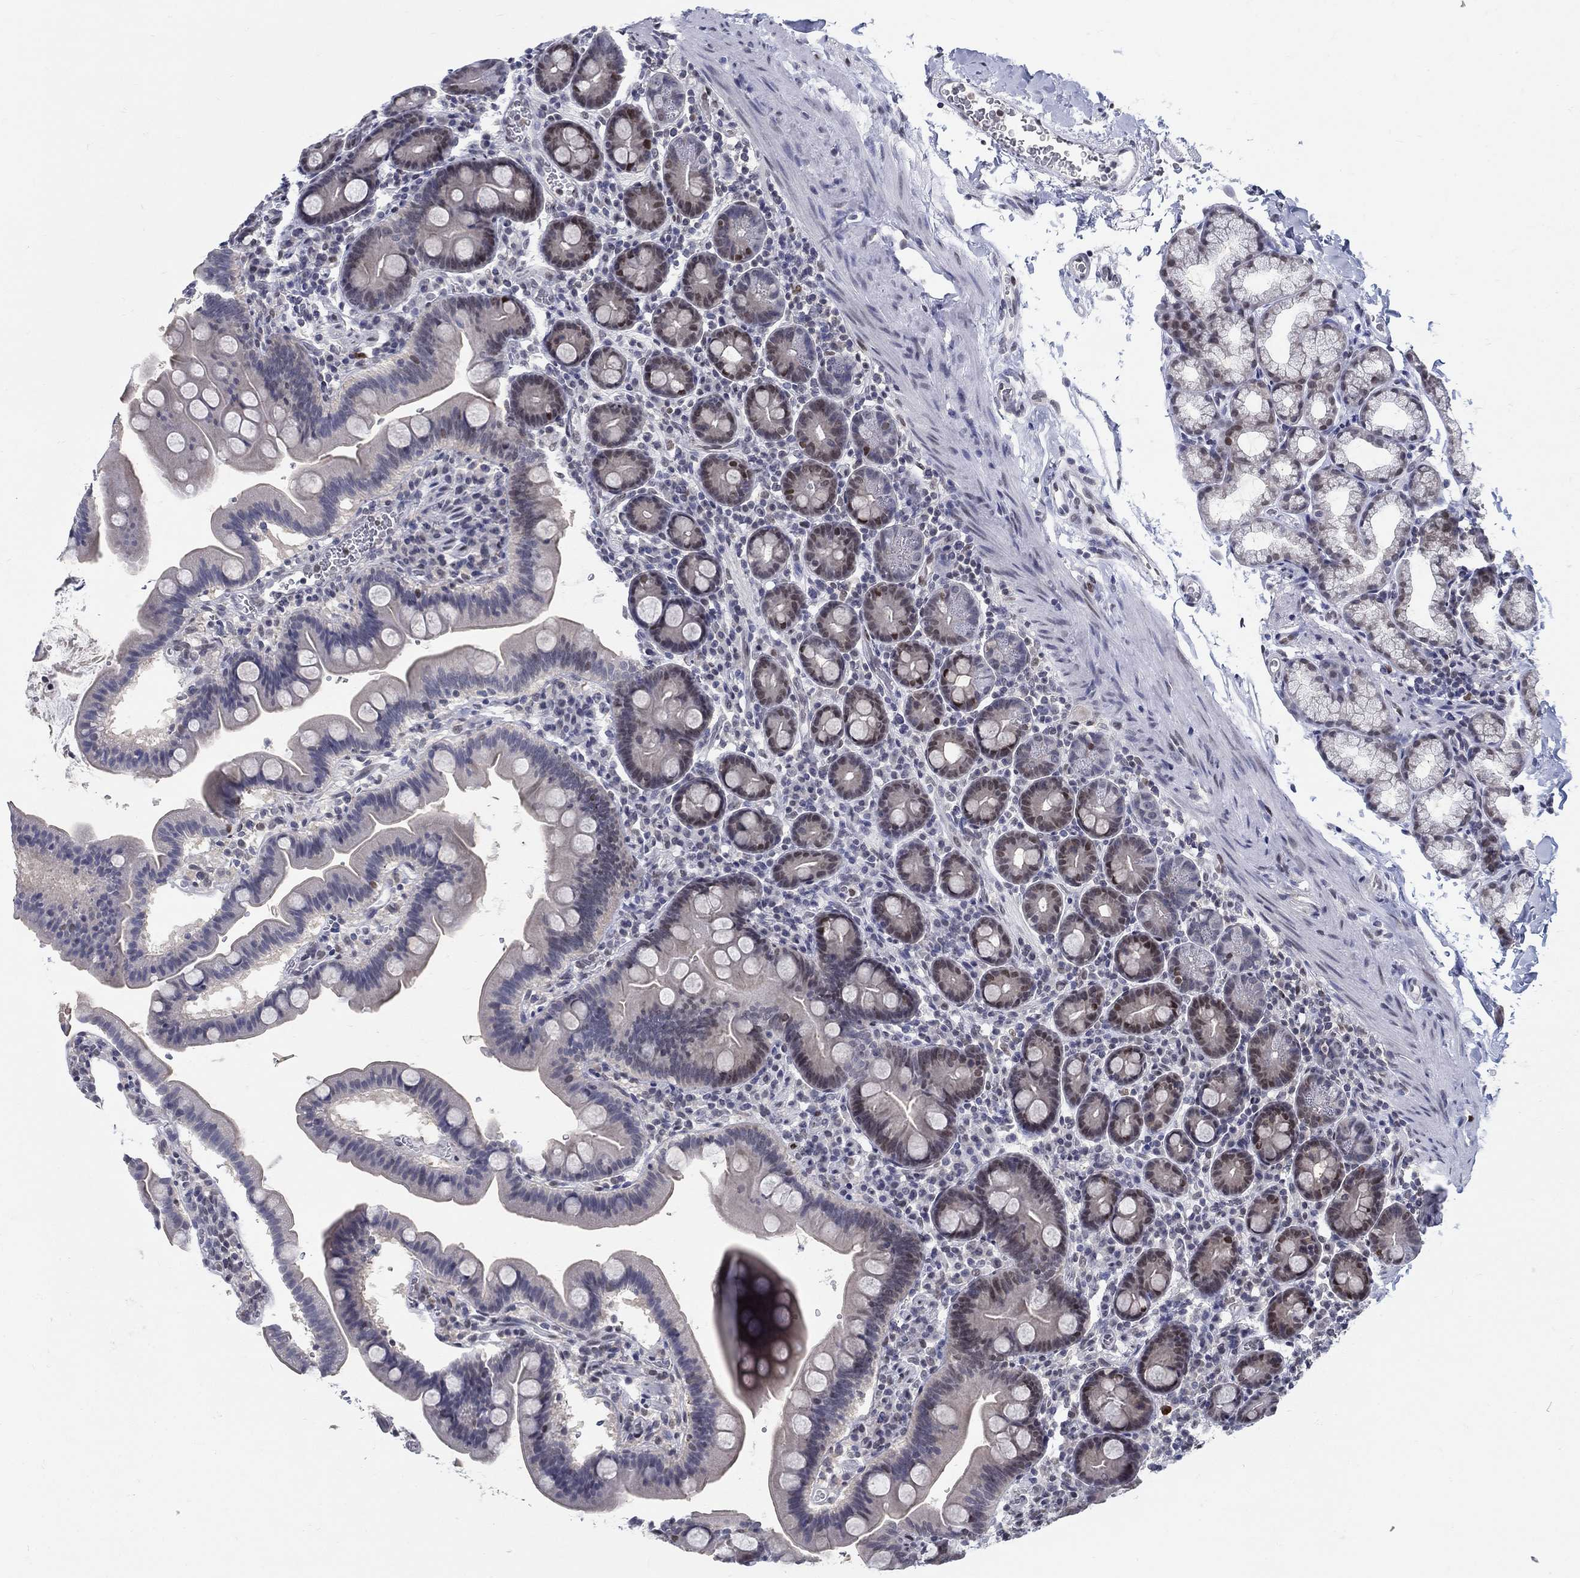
{"staining": {"intensity": "moderate", "quantity": "<25%", "location": "nuclear"}, "tissue": "duodenum", "cell_type": "Glandular cells", "image_type": "normal", "snomed": [{"axis": "morphology", "description": "Normal tissue, NOS"}, {"axis": "topography", "description": "Duodenum"}], "caption": "Immunohistochemistry (IHC) (DAB (3,3'-diaminobenzidine)) staining of benign human duodenum shows moderate nuclear protein positivity in approximately <25% of glandular cells.", "gene": "CENPE", "patient": {"sex": "male", "age": 59}}